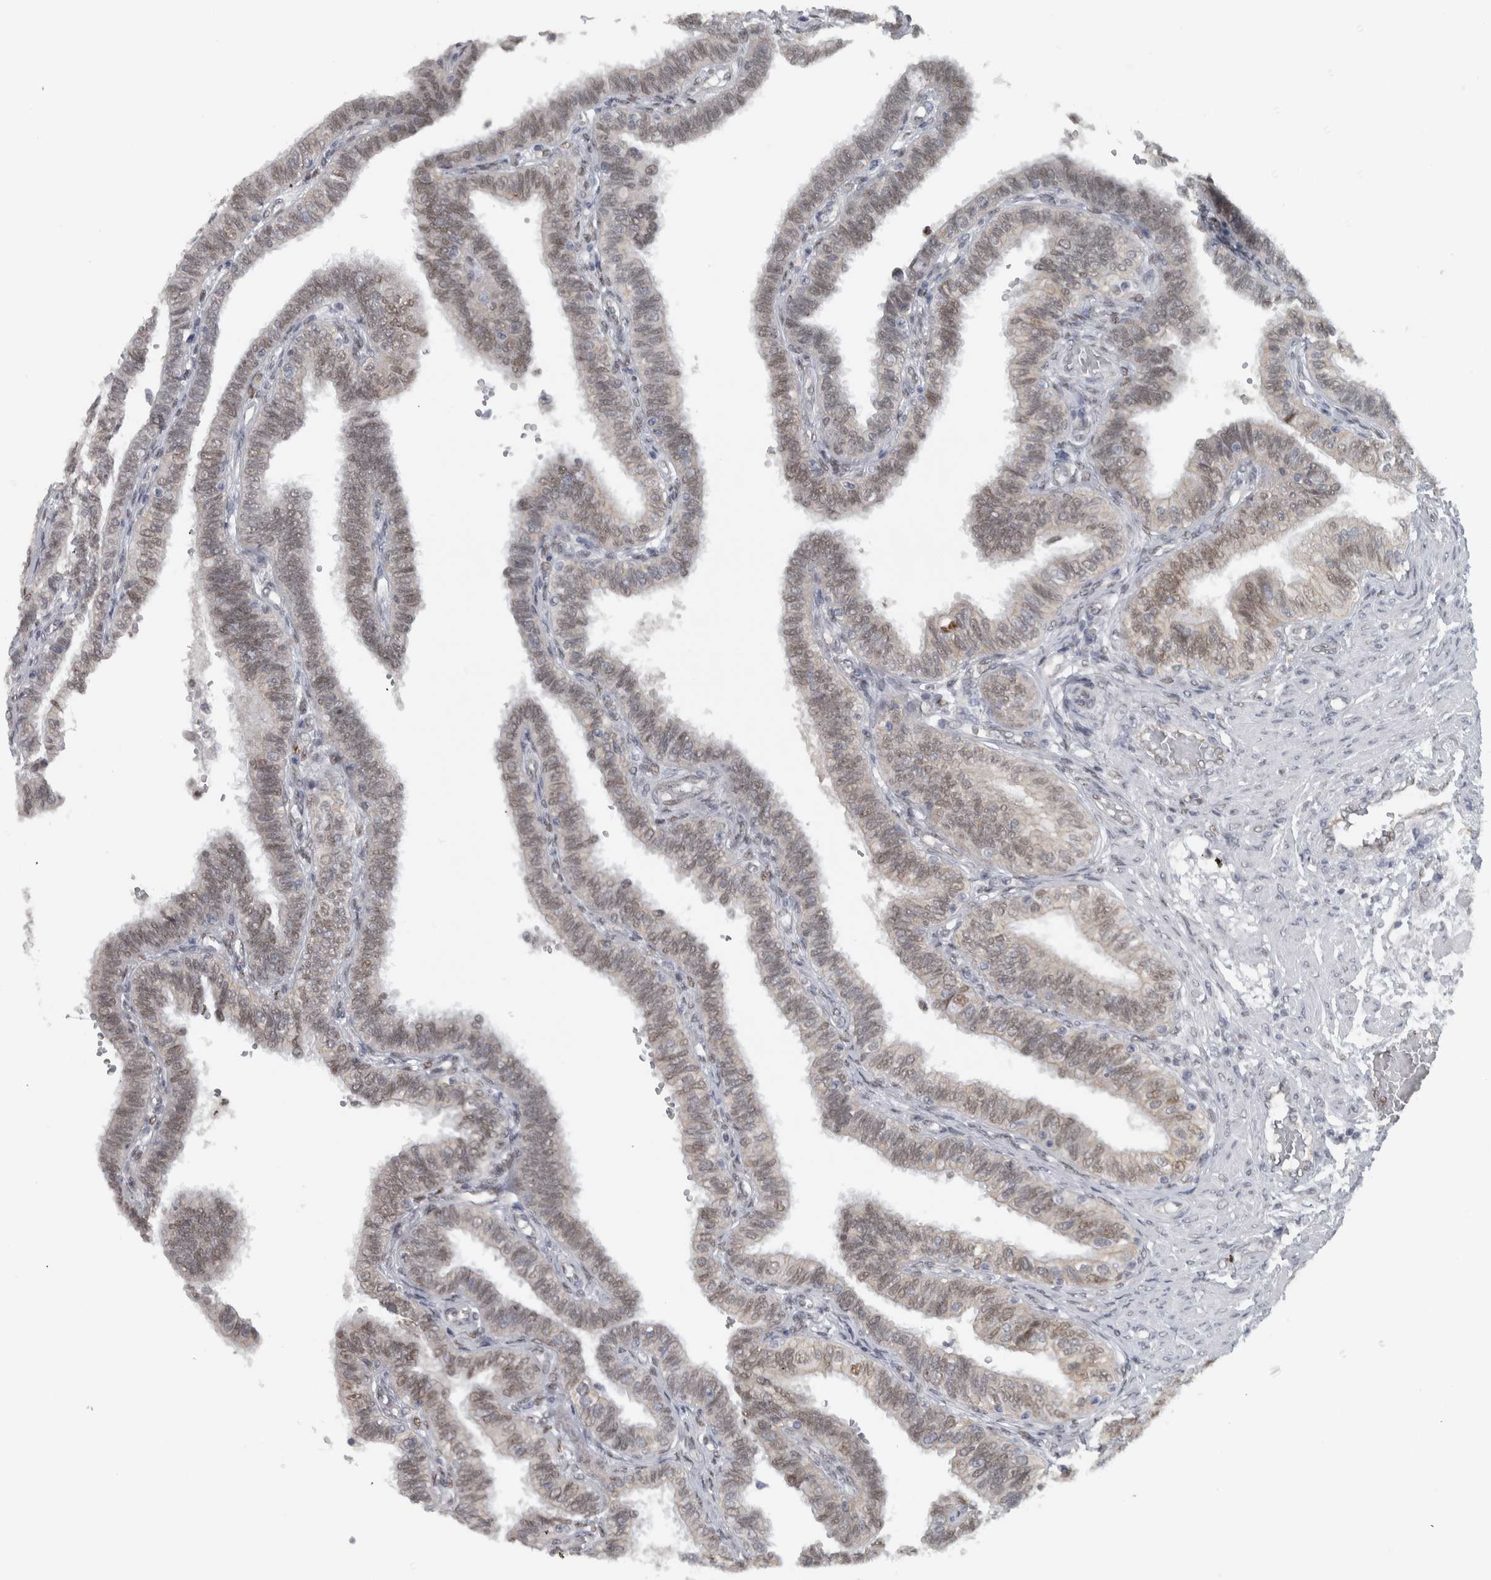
{"staining": {"intensity": "weak", "quantity": "25%-75%", "location": "cytoplasmic/membranous,nuclear"}, "tissue": "fallopian tube", "cell_type": "Glandular cells", "image_type": "normal", "snomed": [{"axis": "morphology", "description": "Normal tissue, NOS"}, {"axis": "topography", "description": "Fallopian tube"}, {"axis": "topography", "description": "Placenta"}], "caption": "Protein staining of unremarkable fallopian tube demonstrates weak cytoplasmic/membranous,nuclear positivity in approximately 25%-75% of glandular cells.", "gene": "ADPRM", "patient": {"sex": "female", "age": 34}}